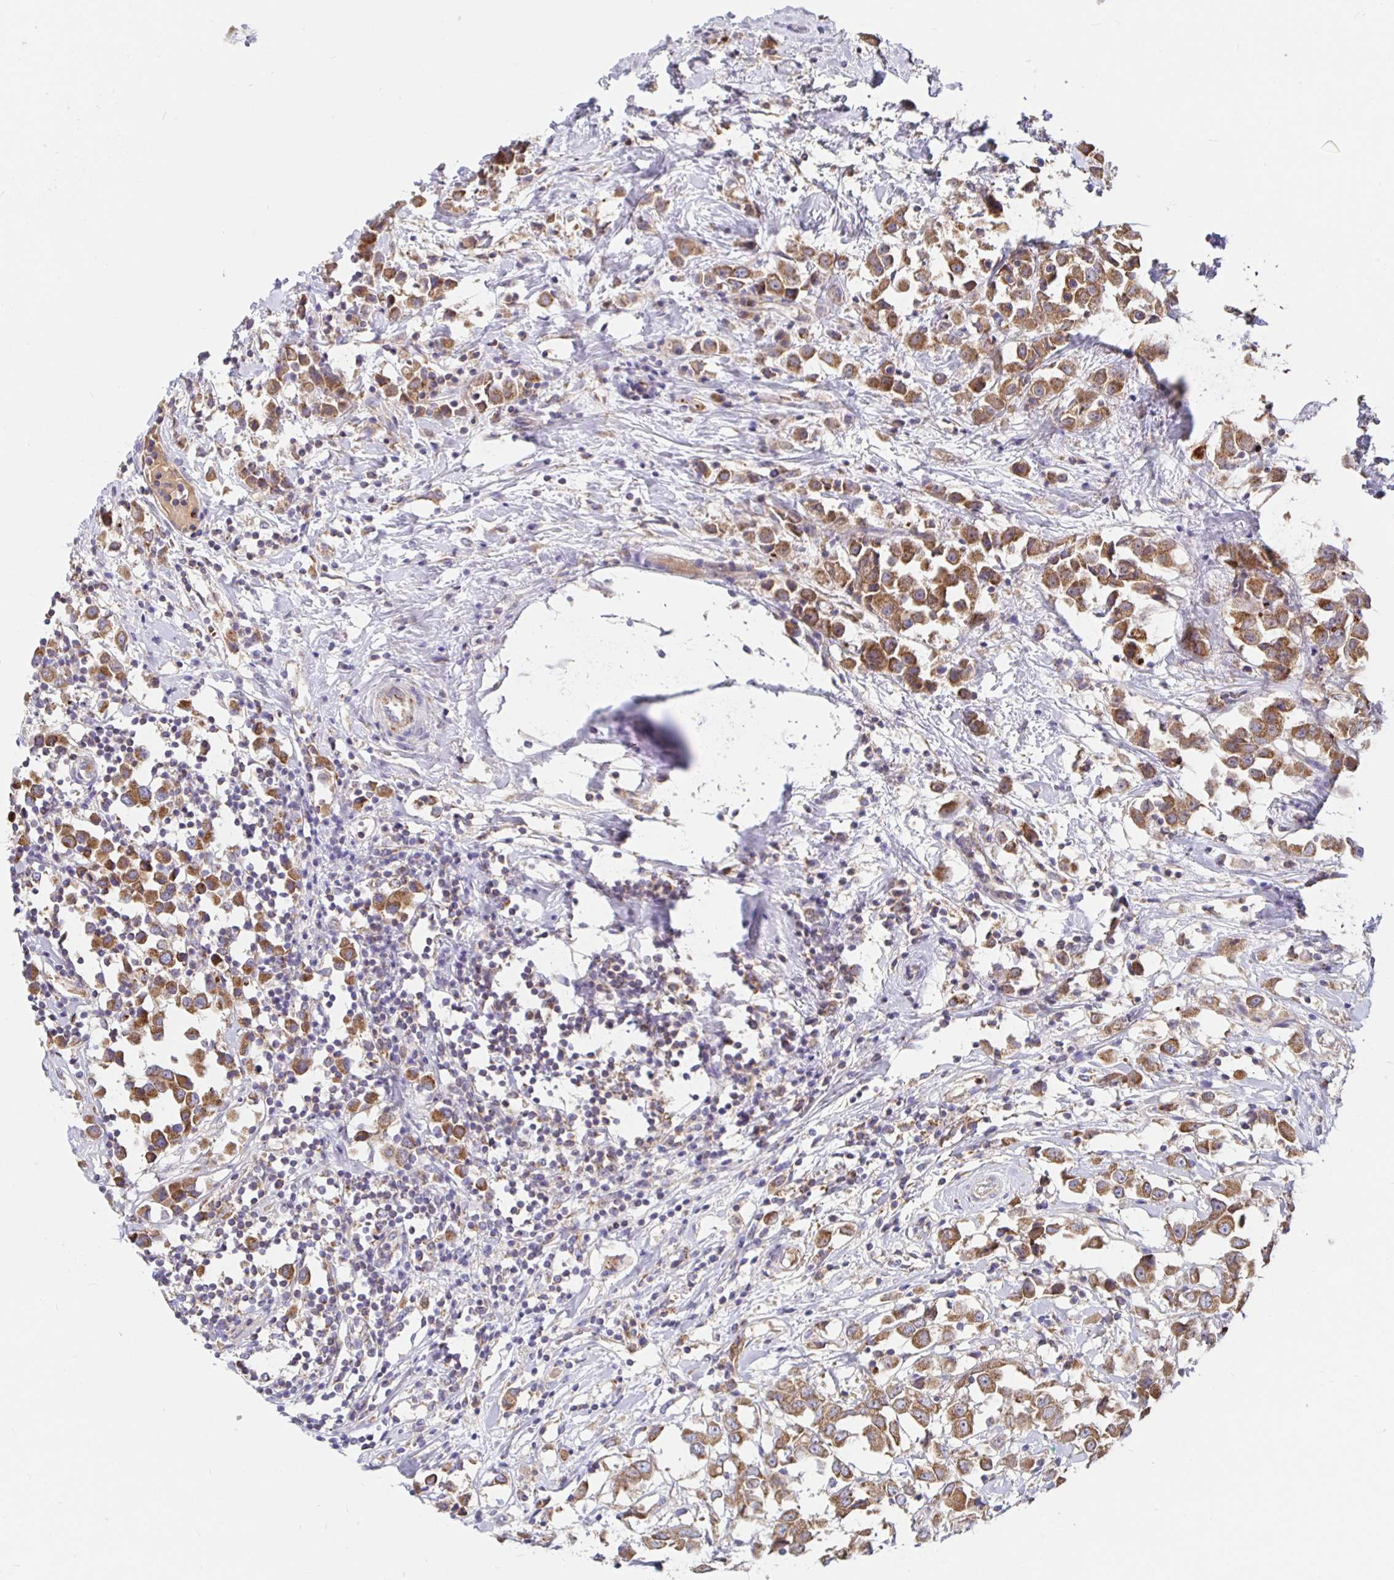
{"staining": {"intensity": "moderate", "quantity": ">75%", "location": "cytoplasmic/membranous"}, "tissue": "breast cancer", "cell_type": "Tumor cells", "image_type": "cancer", "snomed": [{"axis": "morphology", "description": "Duct carcinoma"}, {"axis": "topography", "description": "Breast"}], "caption": "Immunohistochemistry (IHC) photomicrograph of neoplastic tissue: human intraductal carcinoma (breast) stained using immunohistochemistry displays medium levels of moderate protein expression localized specifically in the cytoplasmic/membranous of tumor cells, appearing as a cytoplasmic/membranous brown color.", "gene": "PRDX3", "patient": {"sex": "female", "age": 61}}